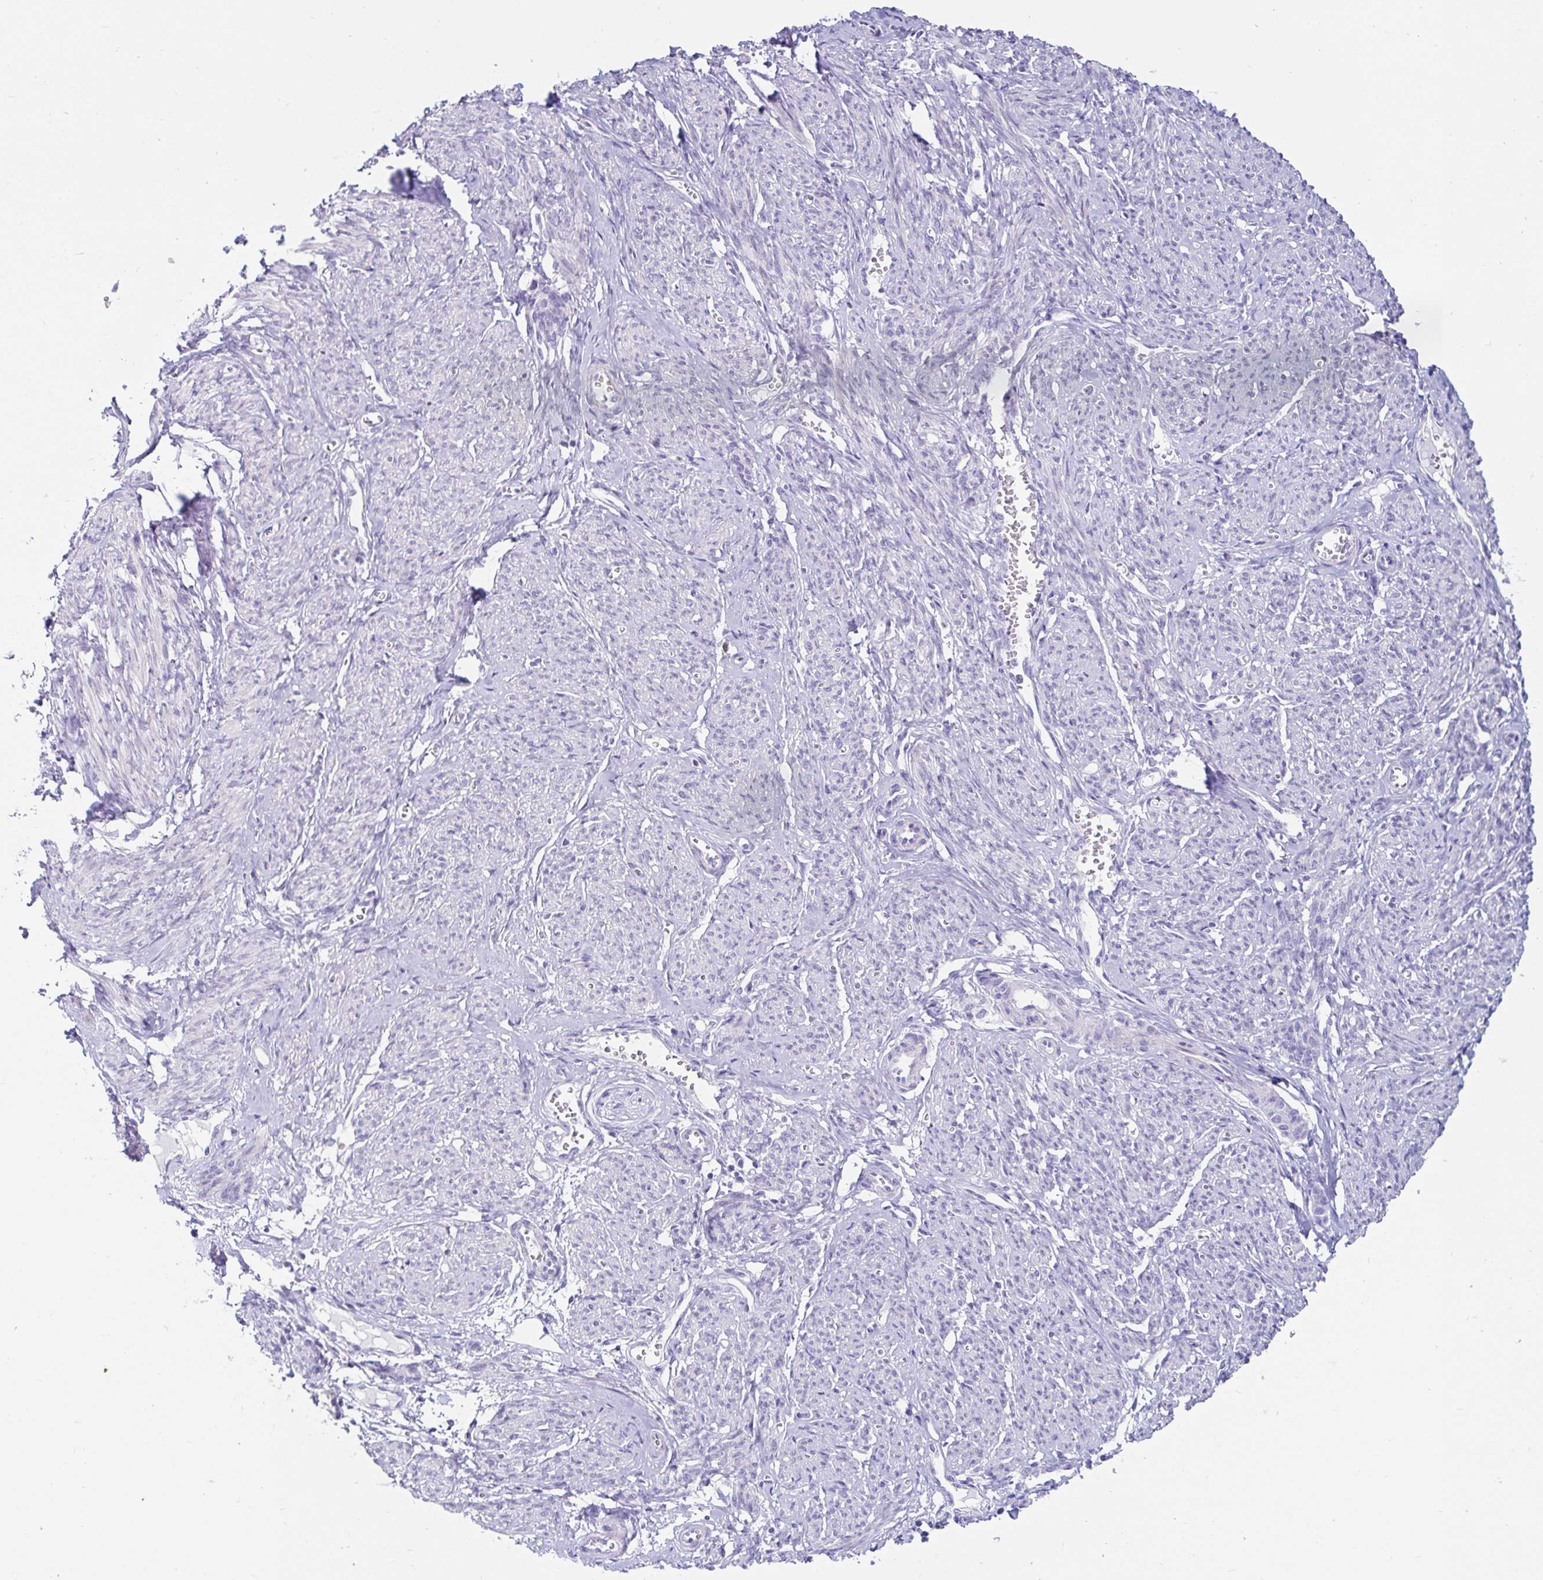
{"staining": {"intensity": "negative", "quantity": "none", "location": "none"}, "tissue": "smooth muscle", "cell_type": "Smooth muscle cells", "image_type": "normal", "snomed": [{"axis": "morphology", "description": "Normal tissue, NOS"}, {"axis": "topography", "description": "Smooth muscle"}], "caption": "This is an immunohistochemistry histopathology image of benign smooth muscle. There is no staining in smooth muscle cells.", "gene": "C4orf17", "patient": {"sex": "female", "age": 65}}